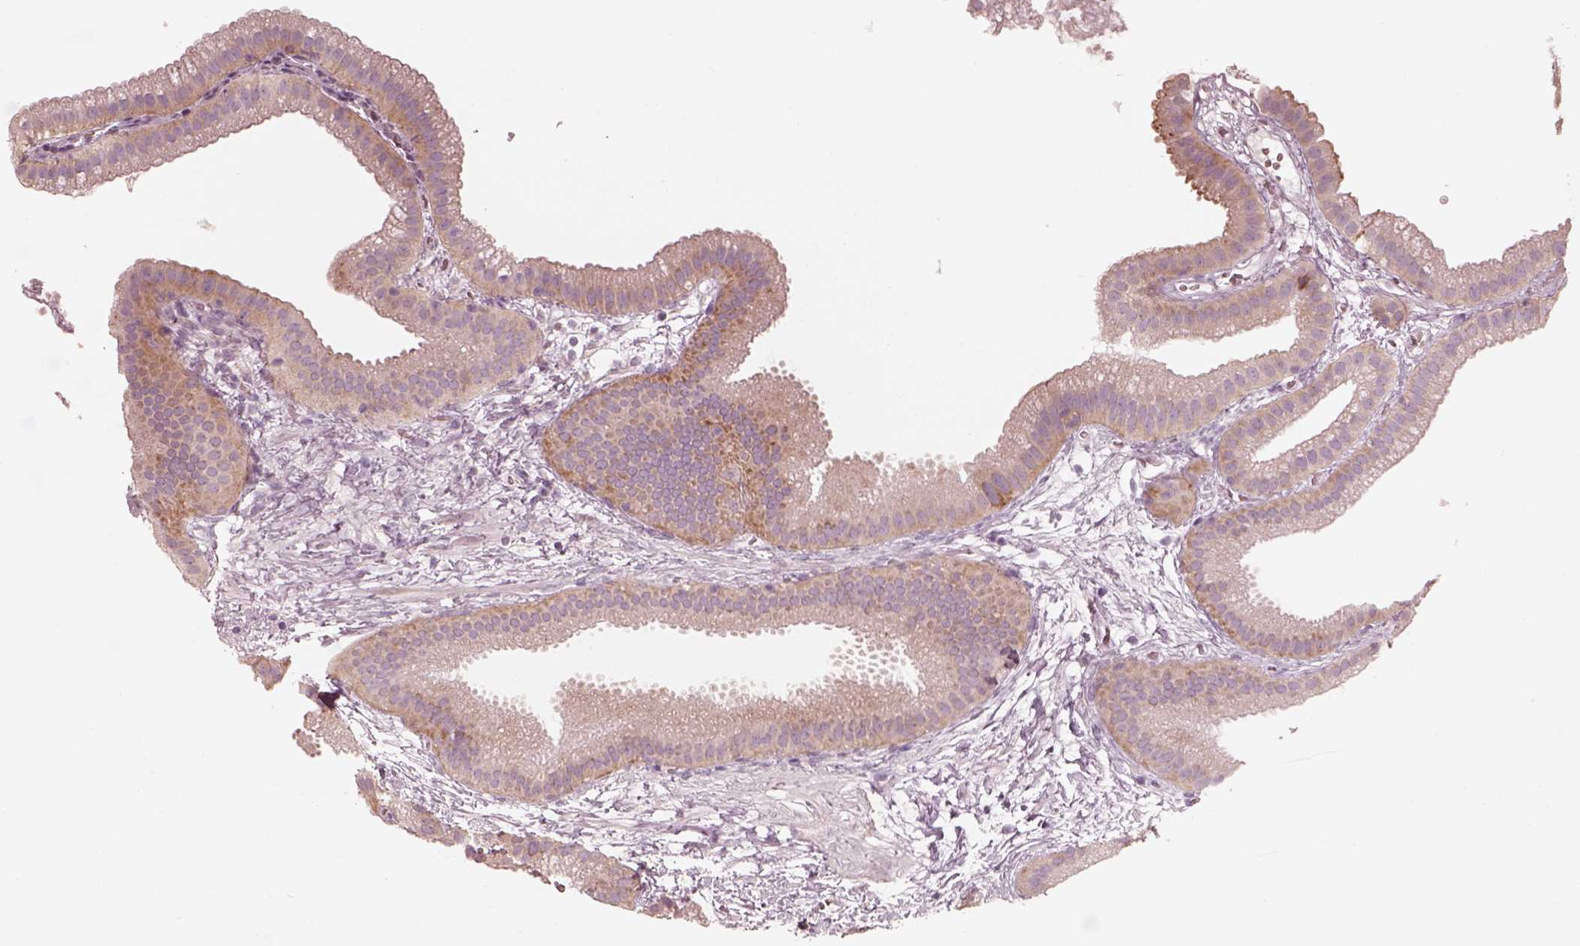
{"staining": {"intensity": "weak", "quantity": "25%-75%", "location": "cytoplasmic/membranous"}, "tissue": "gallbladder", "cell_type": "Glandular cells", "image_type": "normal", "snomed": [{"axis": "morphology", "description": "Normal tissue, NOS"}, {"axis": "topography", "description": "Gallbladder"}], "caption": "Immunohistochemical staining of unremarkable gallbladder reveals weak cytoplasmic/membranous protein staining in approximately 25%-75% of glandular cells. (DAB (3,3'-diaminobenzidine) IHC, brown staining for protein, blue staining for nuclei).", "gene": "RAB3C", "patient": {"sex": "female", "age": 63}}